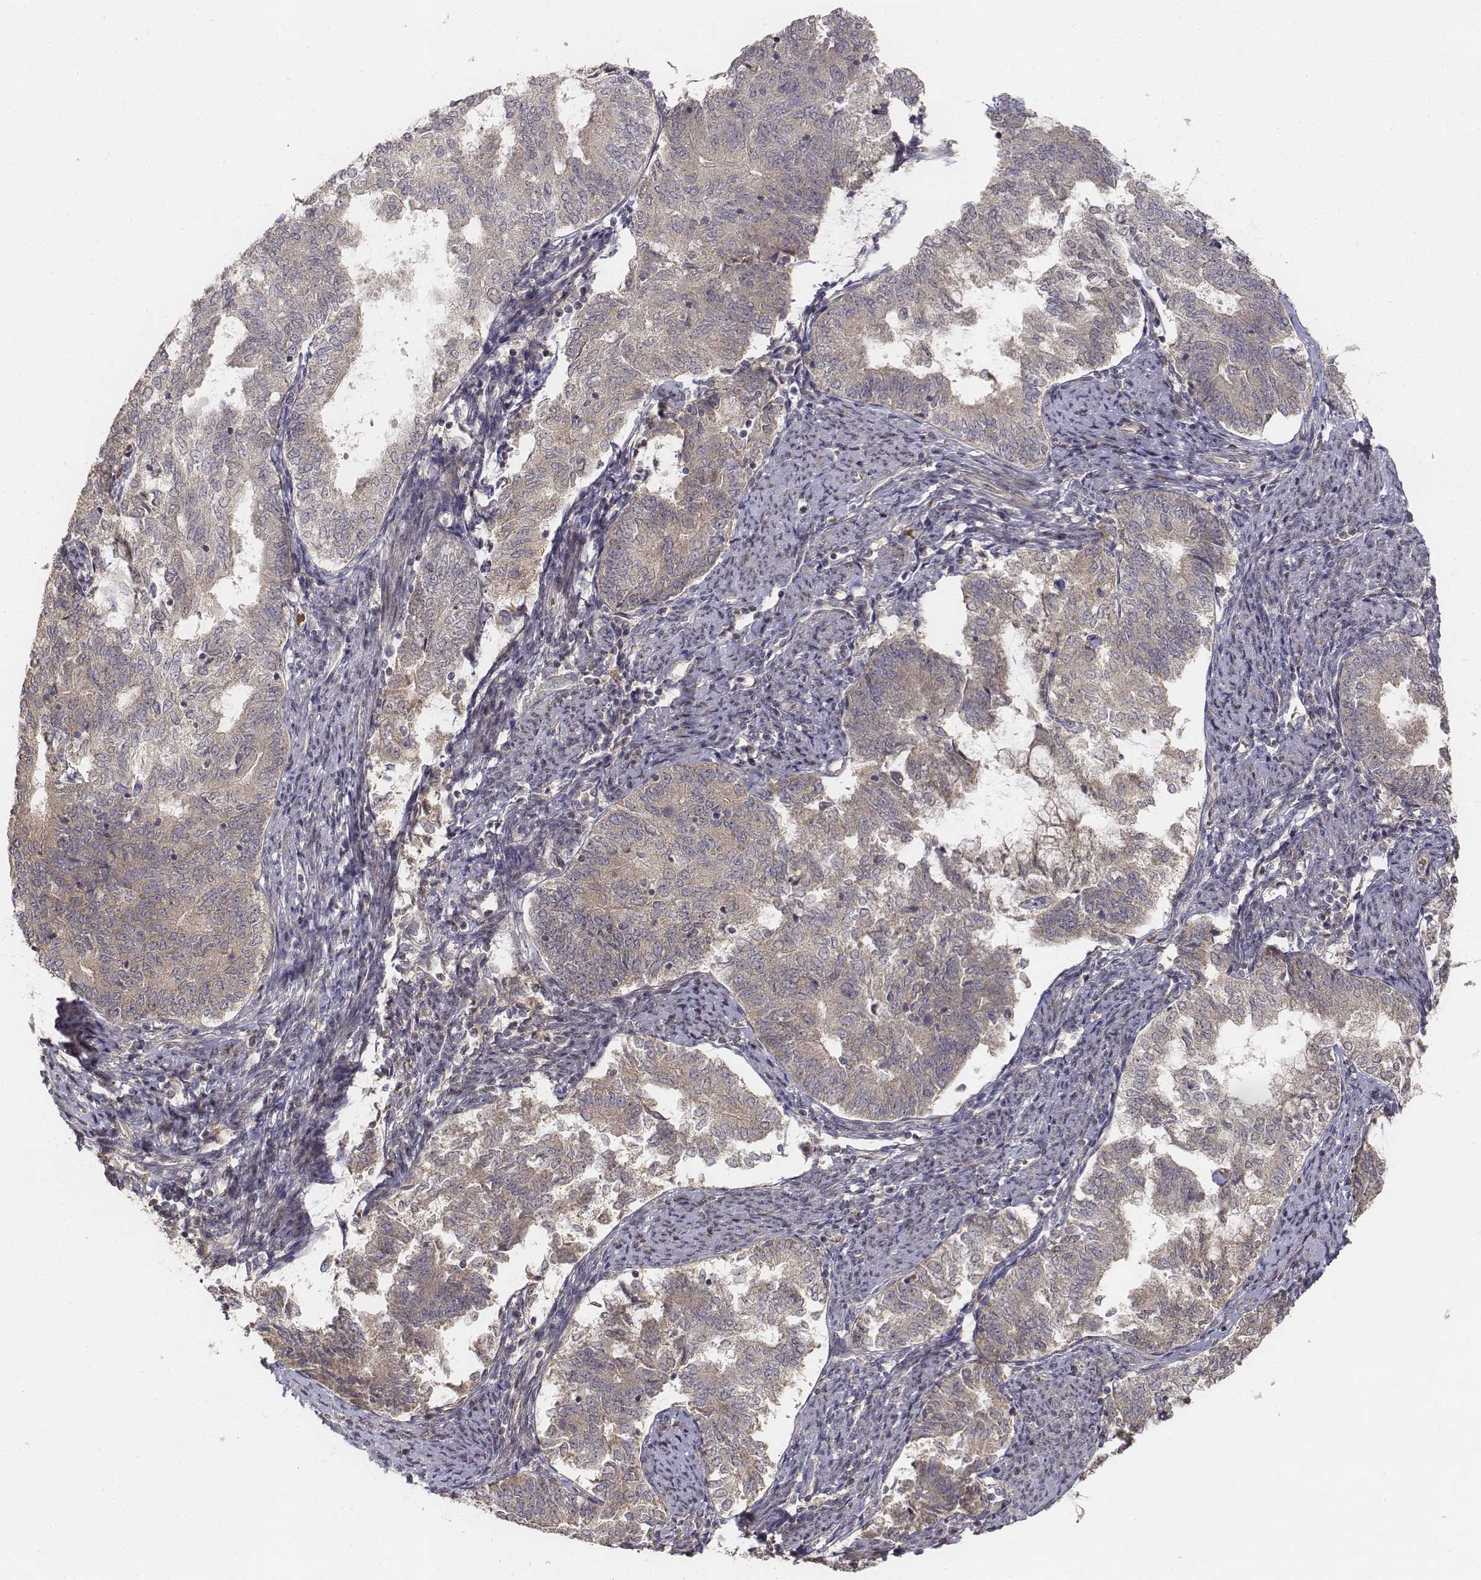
{"staining": {"intensity": "weak", "quantity": "<25%", "location": "cytoplasmic/membranous"}, "tissue": "endometrial cancer", "cell_type": "Tumor cells", "image_type": "cancer", "snomed": [{"axis": "morphology", "description": "Adenocarcinoma, NOS"}, {"axis": "topography", "description": "Endometrium"}], "caption": "Tumor cells show no significant protein positivity in adenocarcinoma (endometrial).", "gene": "FBXO21", "patient": {"sex": "female", "age": 65}}